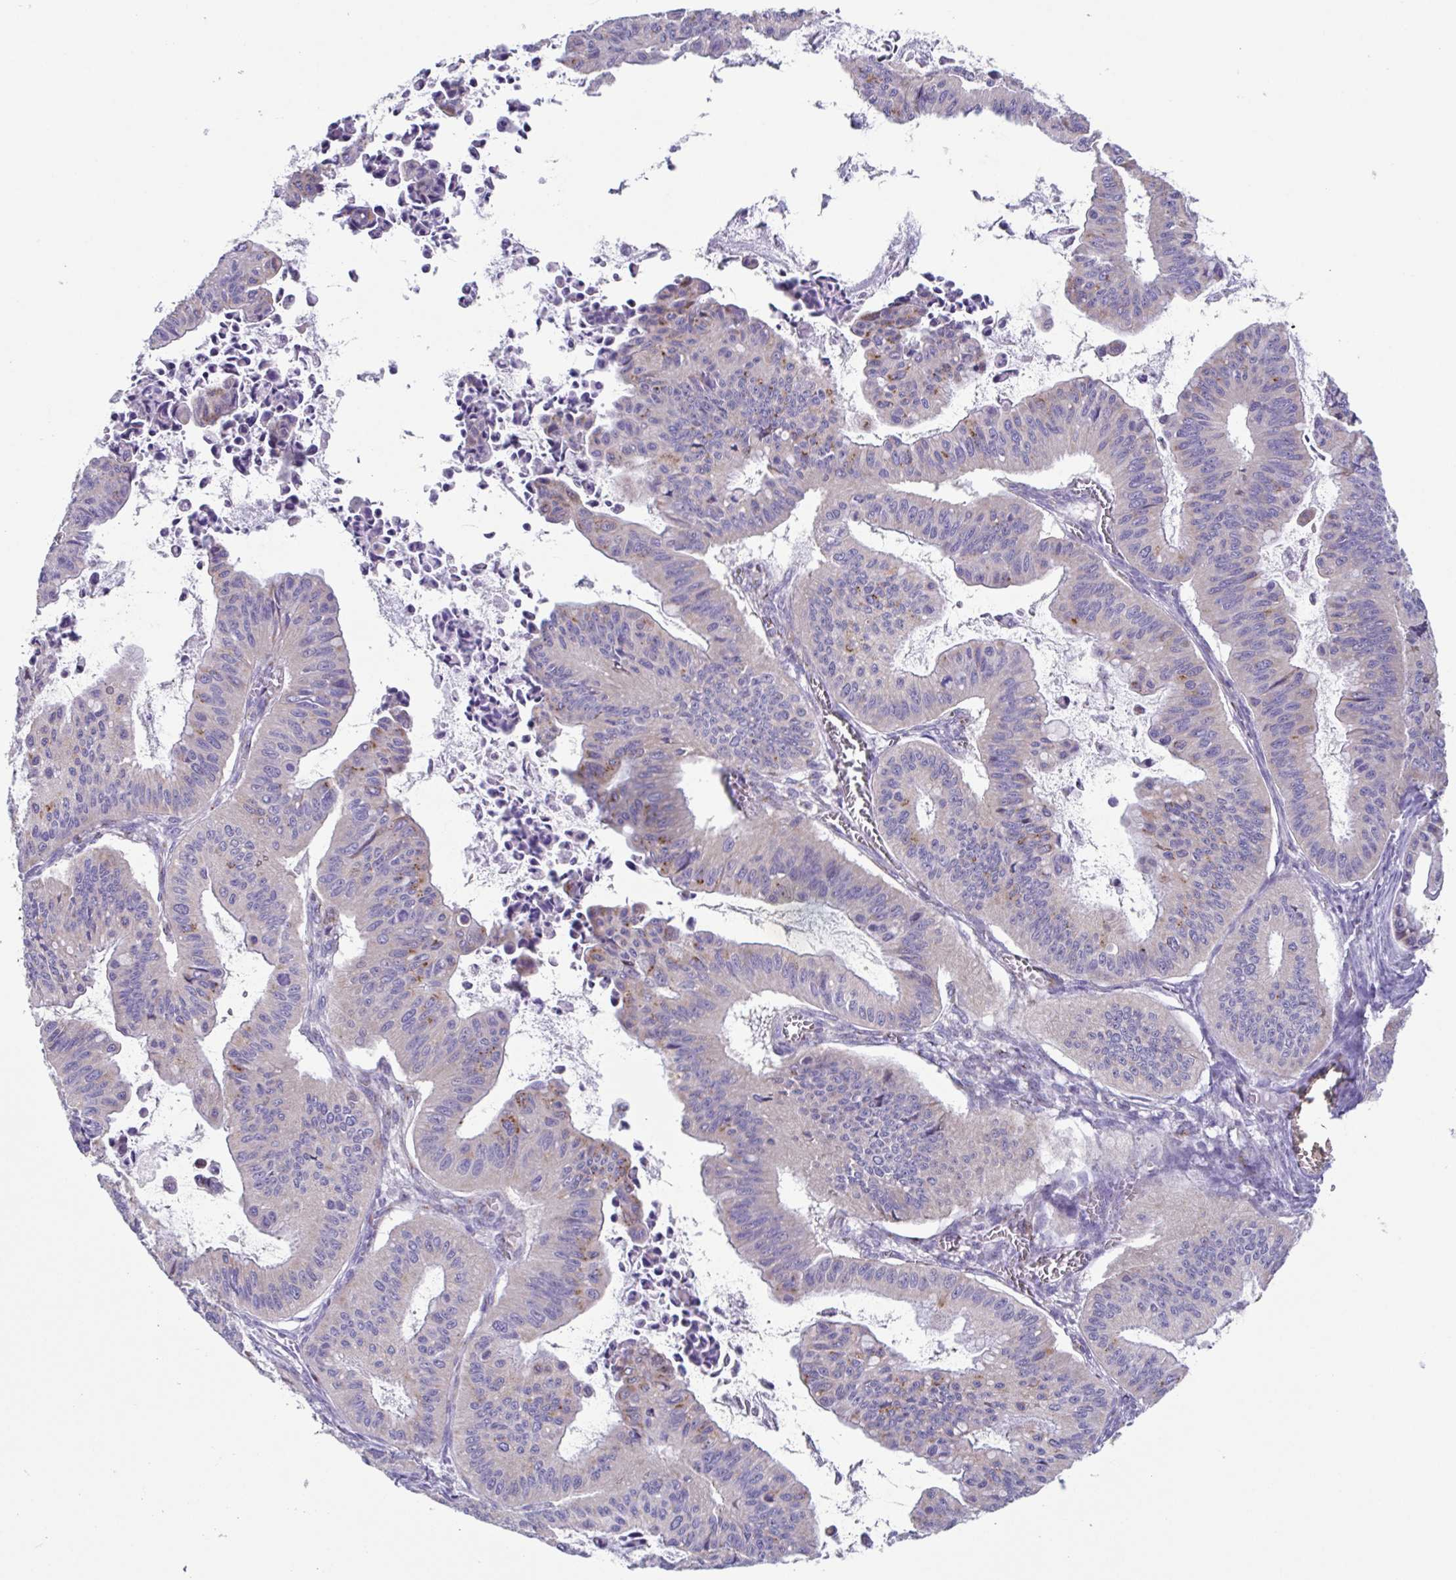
{"staining": {"intensity": "moderate", "quantity": "<25%", "location": "cytoplasmic/membranous"}, "tissue": "ovarian cancer", "cell_type": "Tumor cells", "image_type": "cancer", "snomed": [{"axis": "morphology", "description": "Cystadenocarcinoma, mucinous, NOS"}, {"axis": "topography", "description": "Ovary"}], "caption": "IHC (DAB (3,3'-diaminobenzidine)) staining of ovarian cancer displays moderate cytoplasmic/membranous protein expression in about <25% of tumor cells. (DAB IHC with brightfield microscopy, high magnification).", "gene": "COL17A1", "patient": {"sex": "female", "age": 72}}